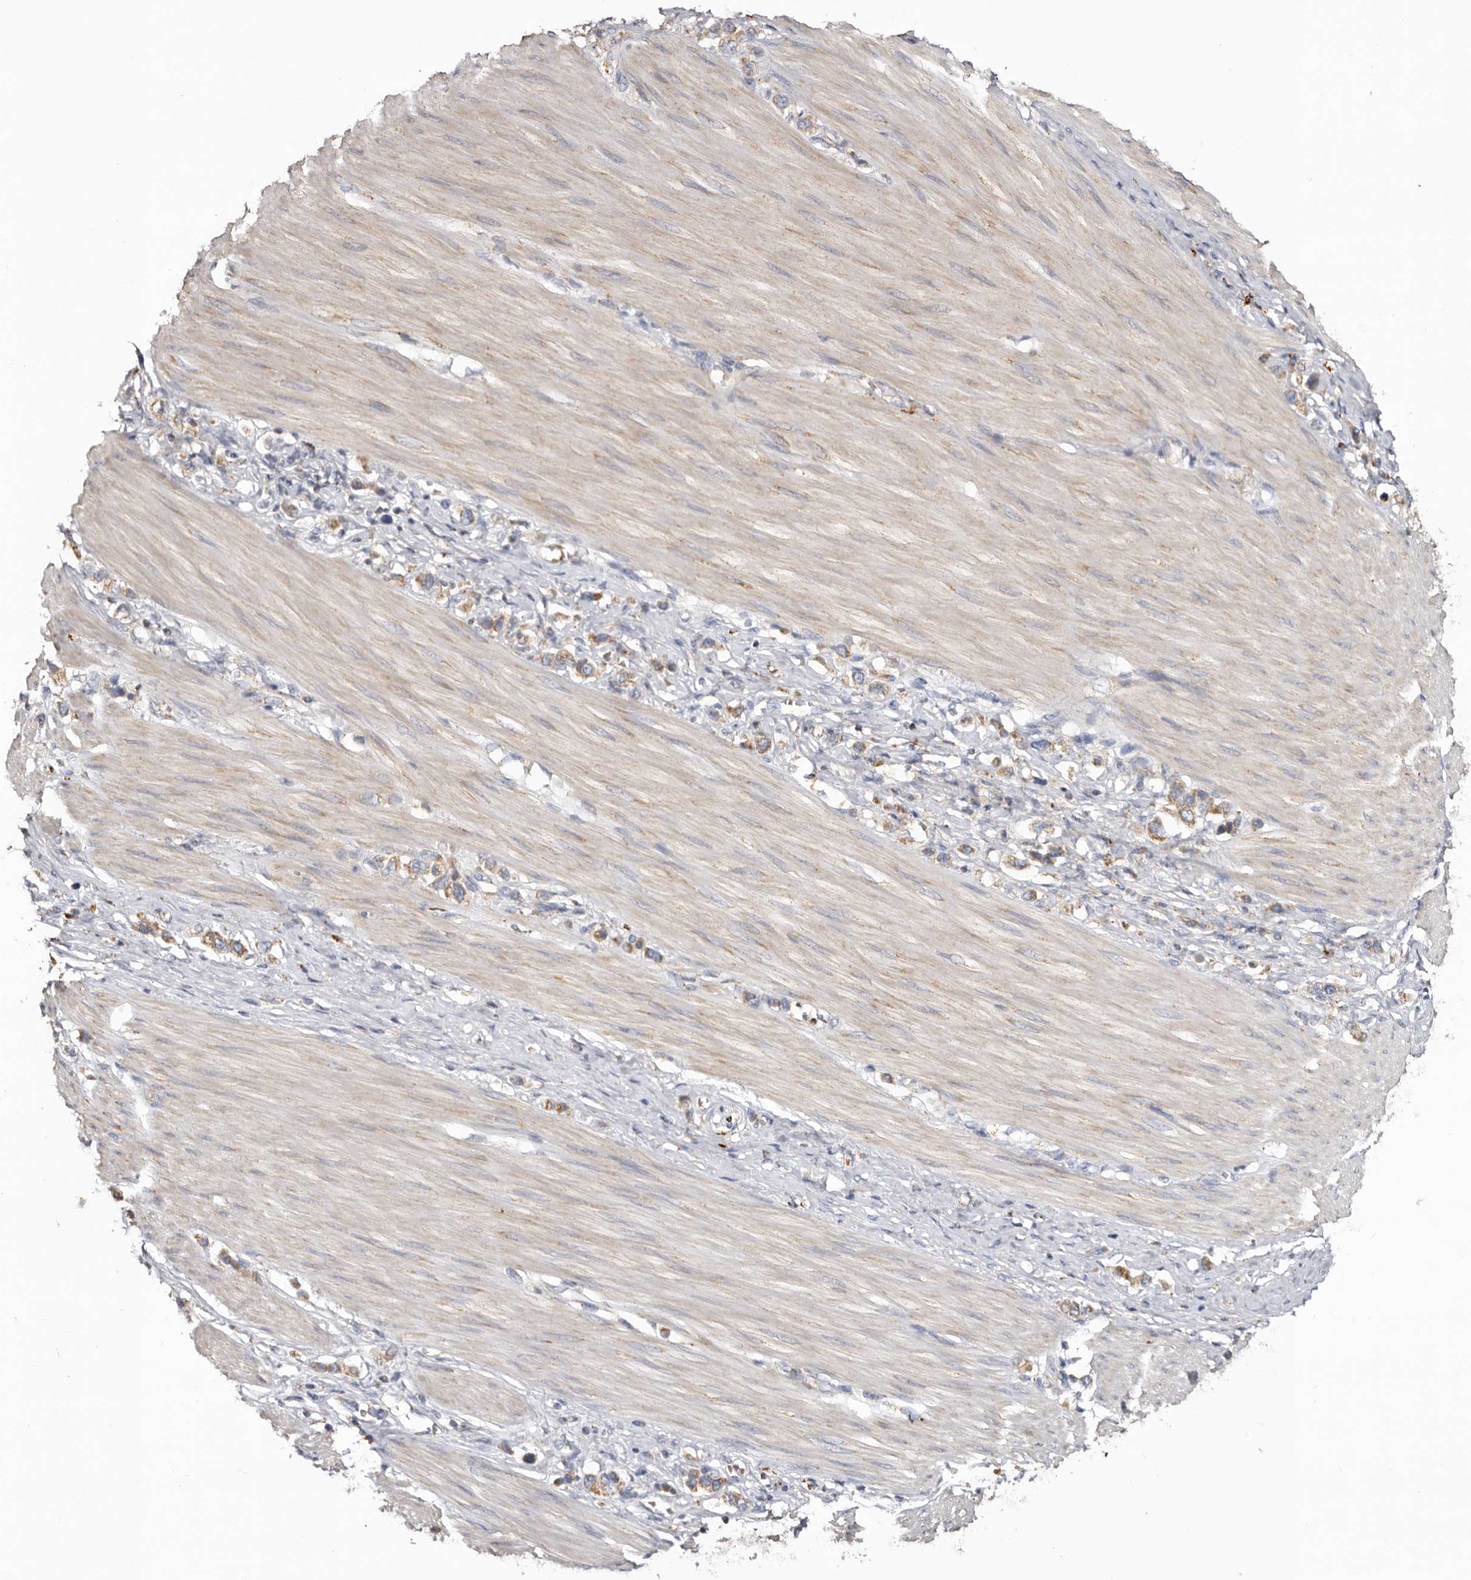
{"staining": {"intensity": "weak", "quantity": ">75%", "location": "cytoplasmic/membranous"}, "tissue": "stomach cancer", "cell_type": "Tumor cells", "image_type": "cancer", "snomed": [{"axis": "morphology", "description": "Adenocarcinoma, NOS"}, {"axis": "topography", "description": "Stomach"}], "caption": "This photomicrograph shows immunohistochemistry (IHC) staining of stomach cancer, with low weak cytoplasmic/membranous positivity in approximately >75% of tumor cells.", "gene": "MECR", "patient": {"sex": "female", "age": 65}}